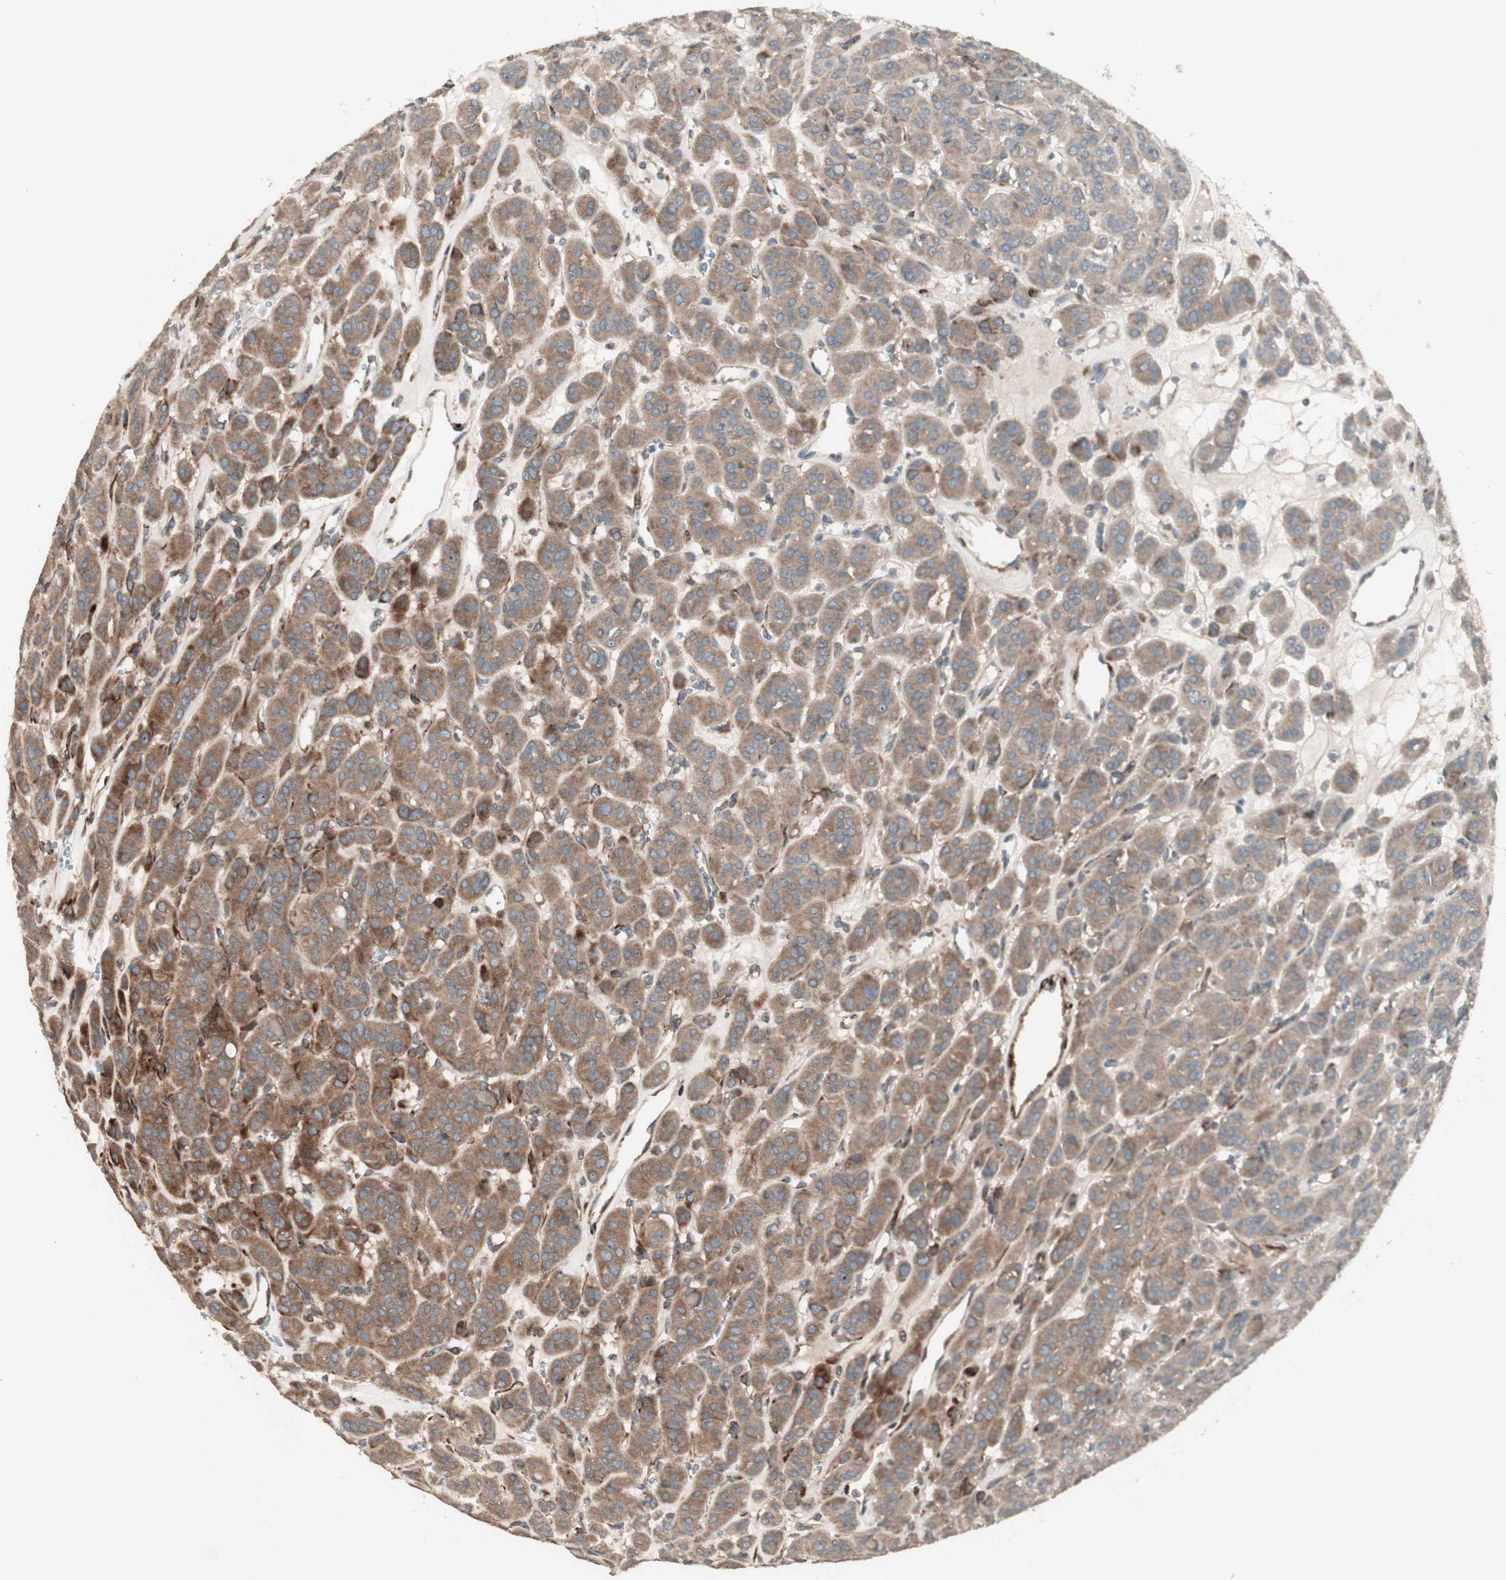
{"staining": {"intensity": "moderate", "quantity": ">75%", "location": "cytoplasmic/membranous"}, "tissue": "thyroid cancer", "cell_type": "Tumor cells", "image_type": "cancer", "snomed": [{"axis": "morphology", "description": "Follicular adenoma carcinoma, NOS"}, {"axis": "topography", "description": "Thyroid gland"}], "caption": "Thyroid cancer was stained to show a protein in brown. There is medium levels of moderate cytoplasmic/membranous positivity in approximately >75% of tumor cells.", "gene": "PPP2R5E", "patient": {"sex": "female", "age": 71}}